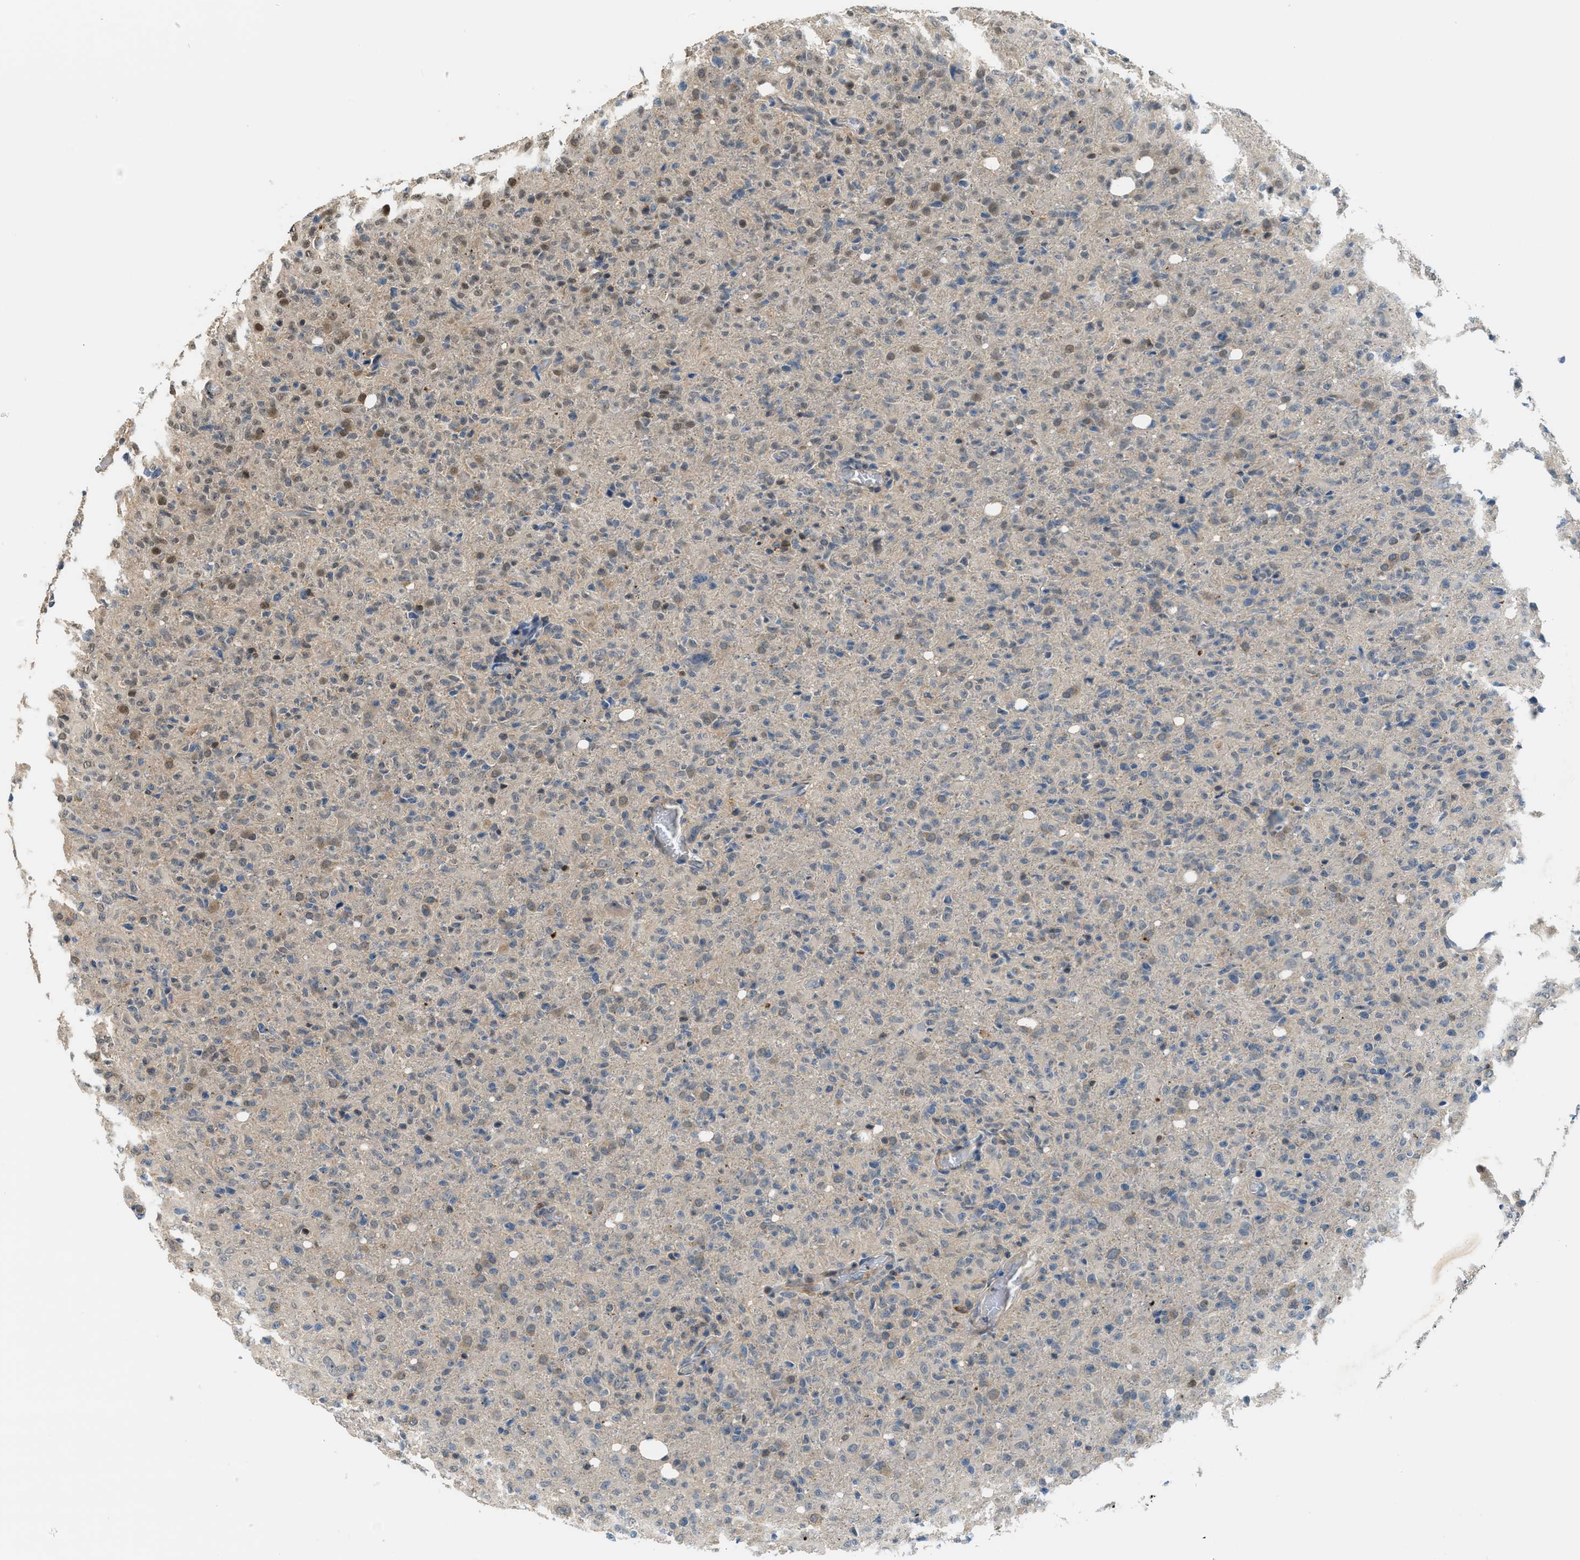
{"staining": {"intensity": "moderate", "quantity": "25%-75%", "location": "cytoplasmic/membranous,nuclear"}, "tissue": "glioma", "cell_type": "Tumor cells", "image_type": "cancer", "snomed": [{"axis": "morphology", "description": "Glioma, malignant, High grade"}, {"axis": "topography", "description": "Brain"}], "caption": "High-magnification brightfield microscopy of glioma stained with DAB (brown) and counterstained with hematoxylin (blue). tumor cells exhibit moderate cytoplasmic/membranous and nuclear positivity is present in about25%-75% of cells. Immunohistochemistry (ihc) stains the protein in brown and the nuclei are stained blue.", "gene": "CBLB", "patient": {"sex": "female", "age": 57}}